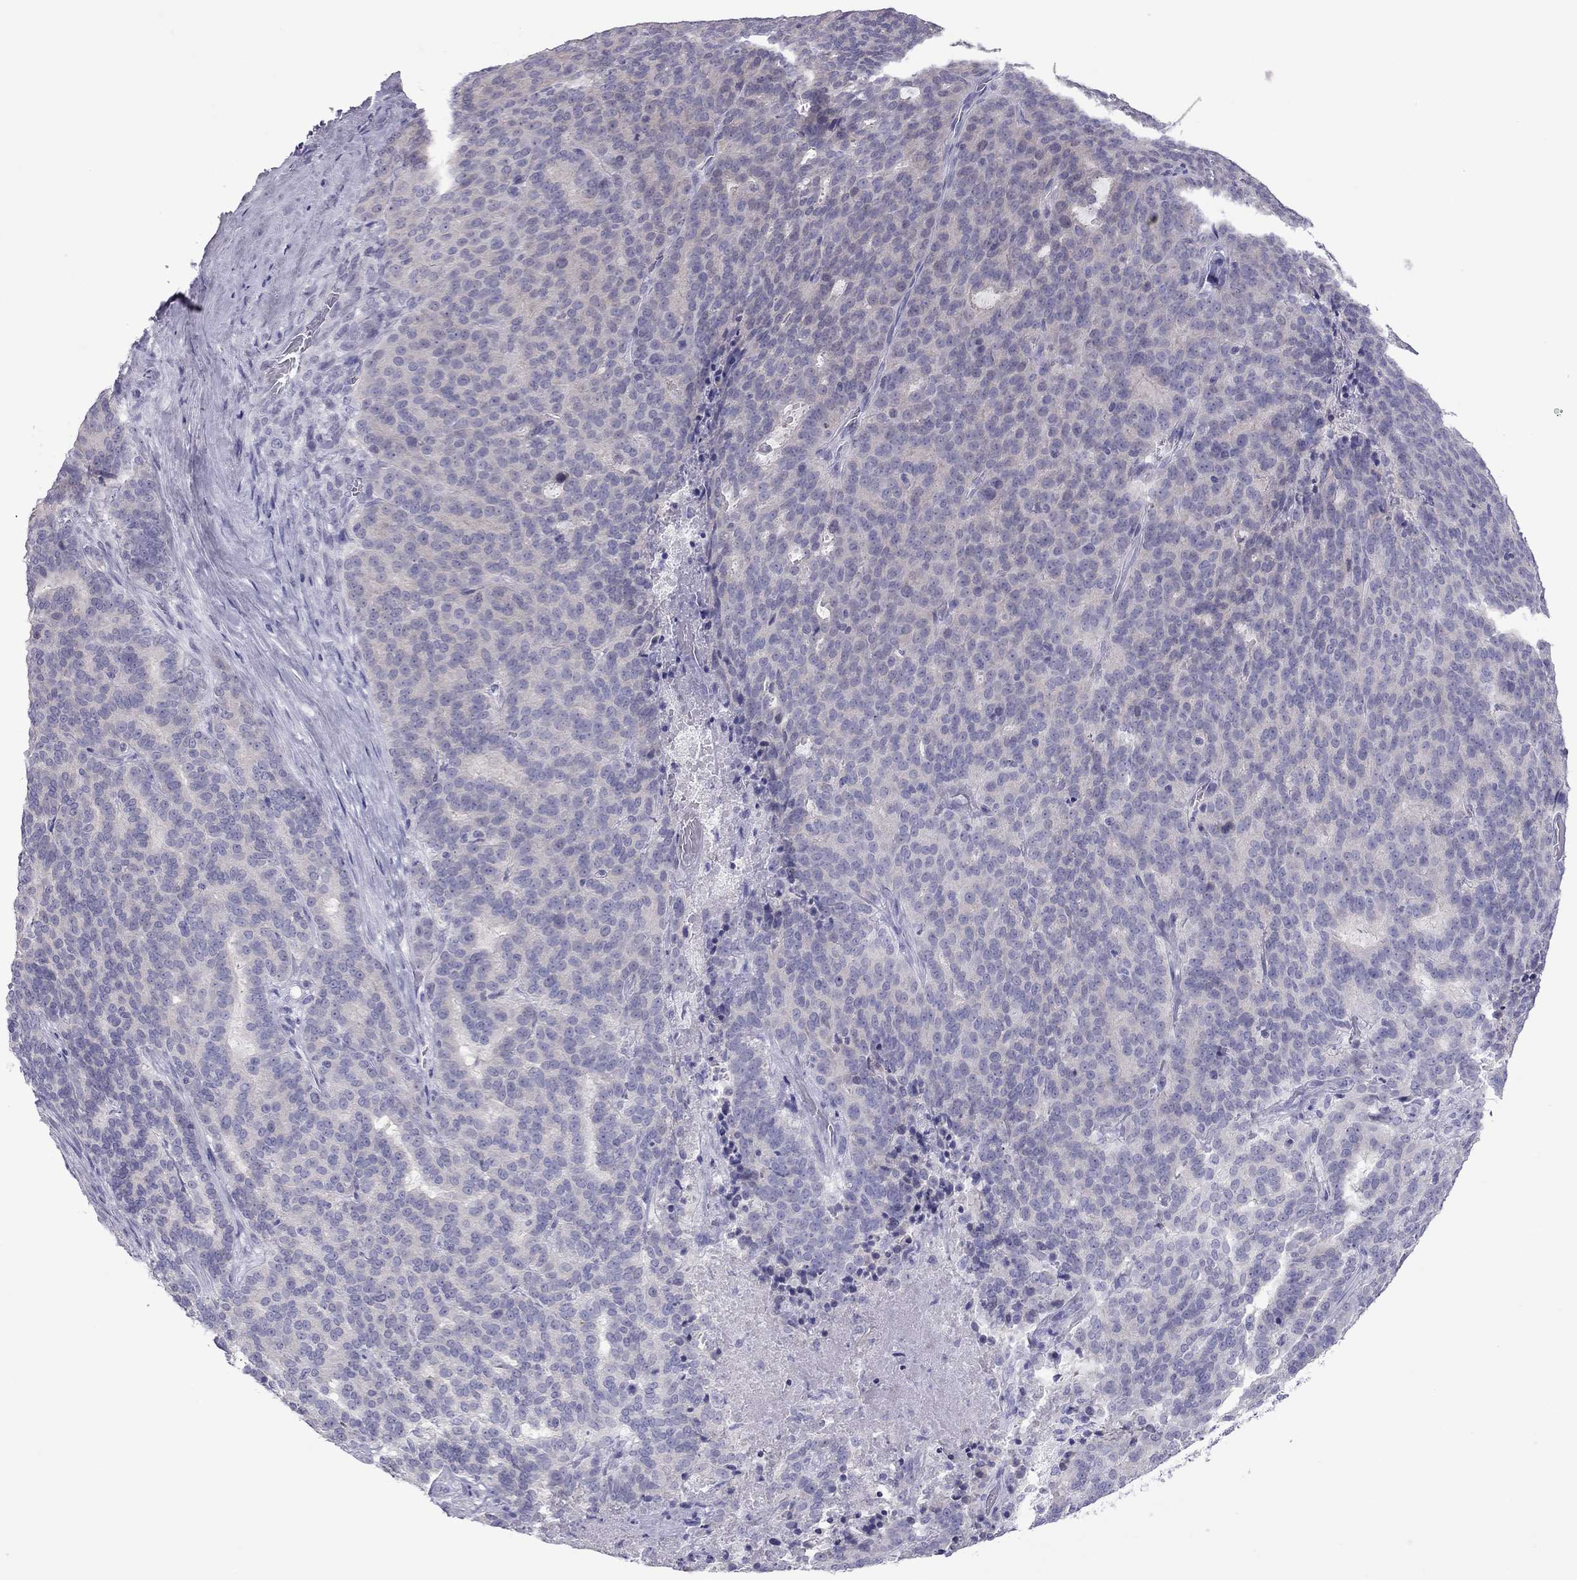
{"staining": {"intensity": "negative", "quantity": "none", "location": "none"}, "tissue": "liver cancer", "cell_type": "Tumor cells", "image_type": "cancer", "snomed": [{"axis": "morphology", "description": "Cholangiocarcinoma"}, {"axis": "topography", "description": "Liver"}], "caption": "The immunohistochemistry micrograph has no significant positivity in tumor cells of liver cholangiocarcinoma tissue.", "gene": "TEX14", "patient": {"sex": "female", "age": 47}}